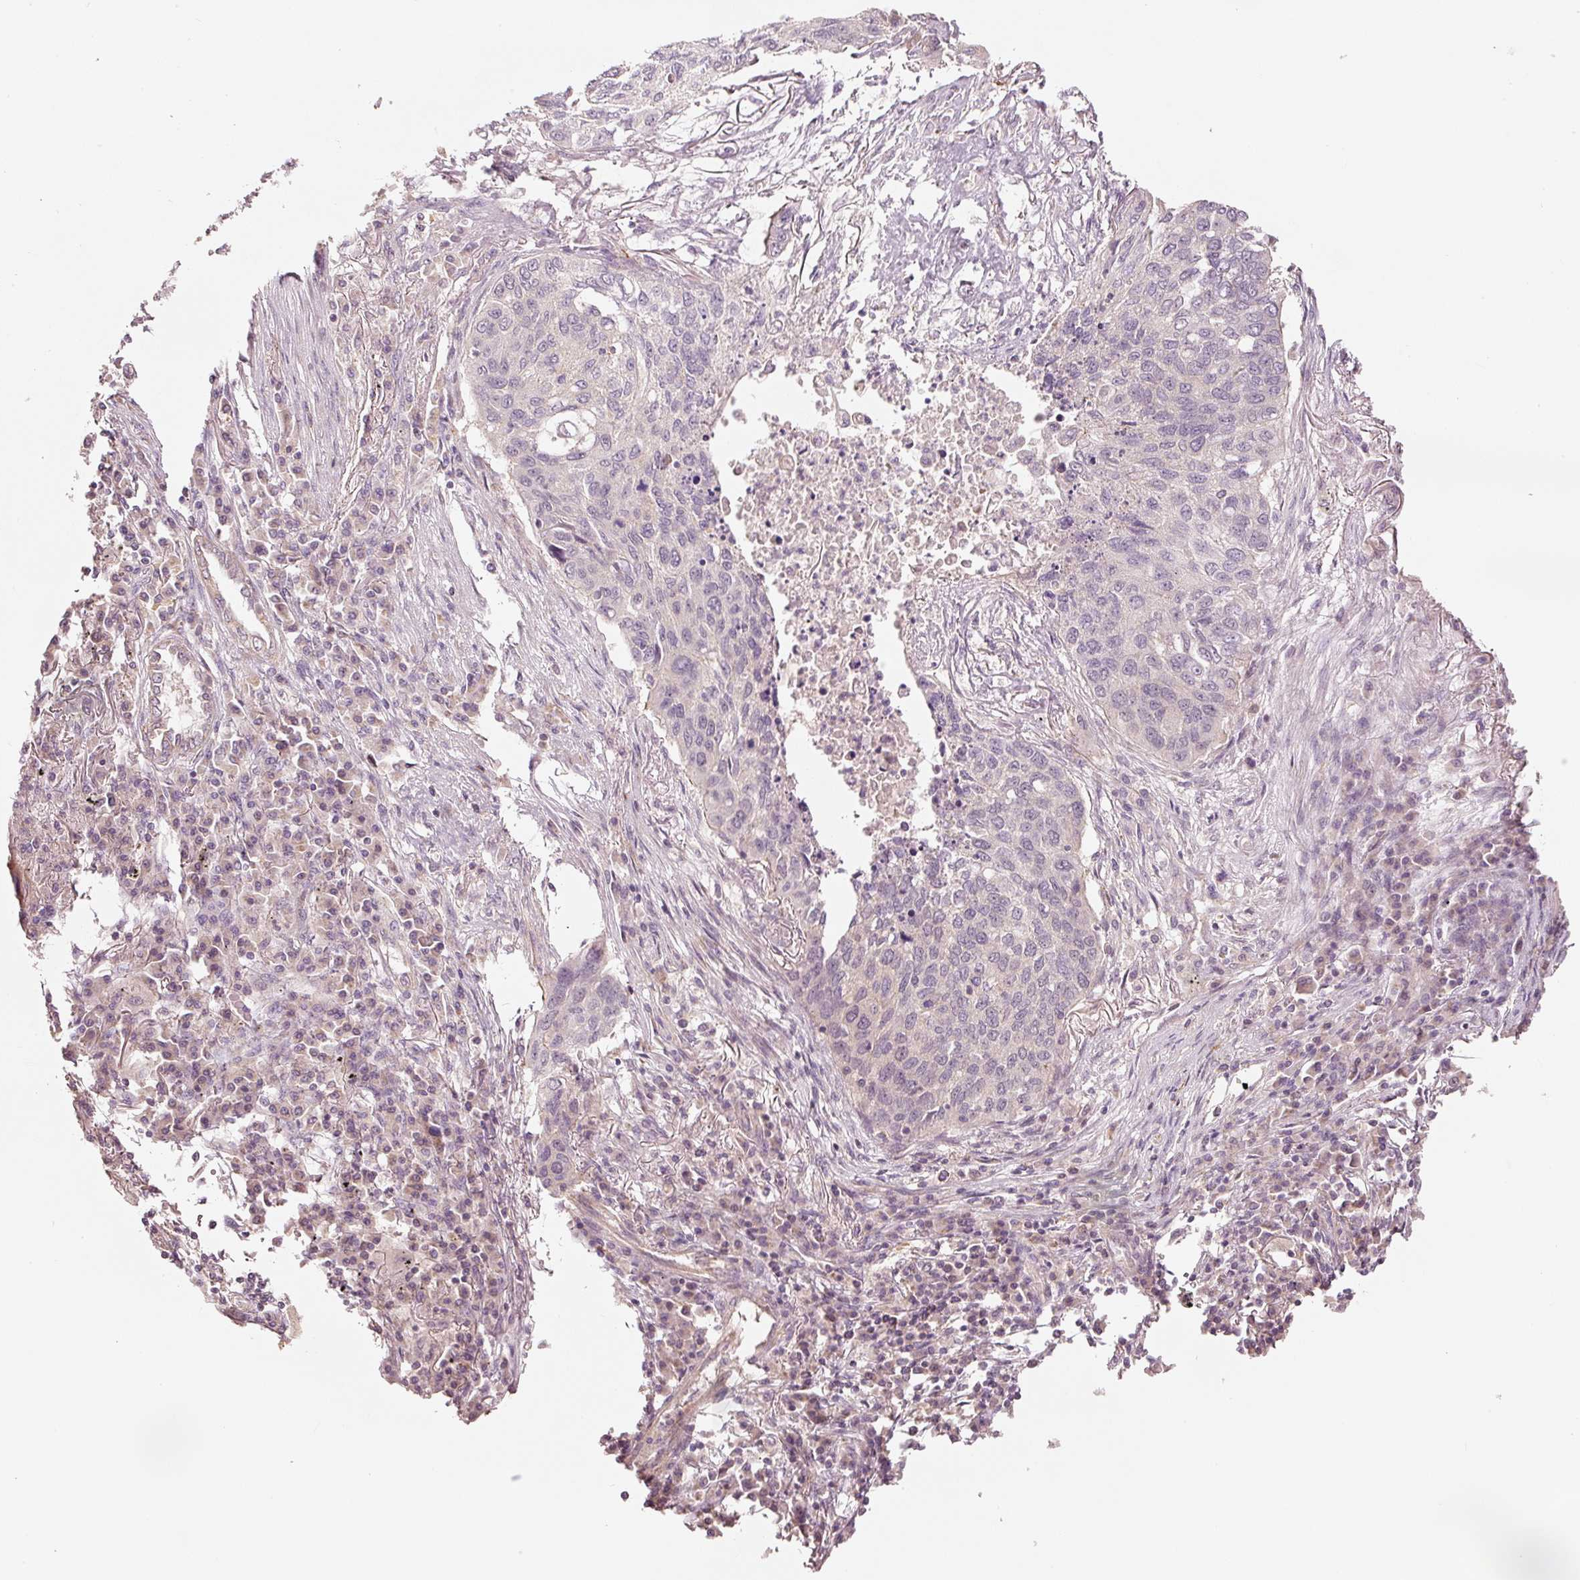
{"staining": {"intensity": "negative", "quantity": "none", "location": "none"}, "tissue": "lung cancer", "cell_type": "Tumor cells", "image_type": "cancer", "snomed": [{"axis": "morphology", "description": "Squamous cell carcinoma, NOS"}, {"axis": "topography", "description": "Lung"}], "caption": "Immunohistochemistry (IHC) of lung cancer displays no expression in tumor cells. The staining is performed using DAB (3,3'-diaminobenzidine) brown chromogen with nuclei counter-stained in using hematoxylin.", "gene": "ARHGAP22", "patient": {"sex": "female", "age": 63}}